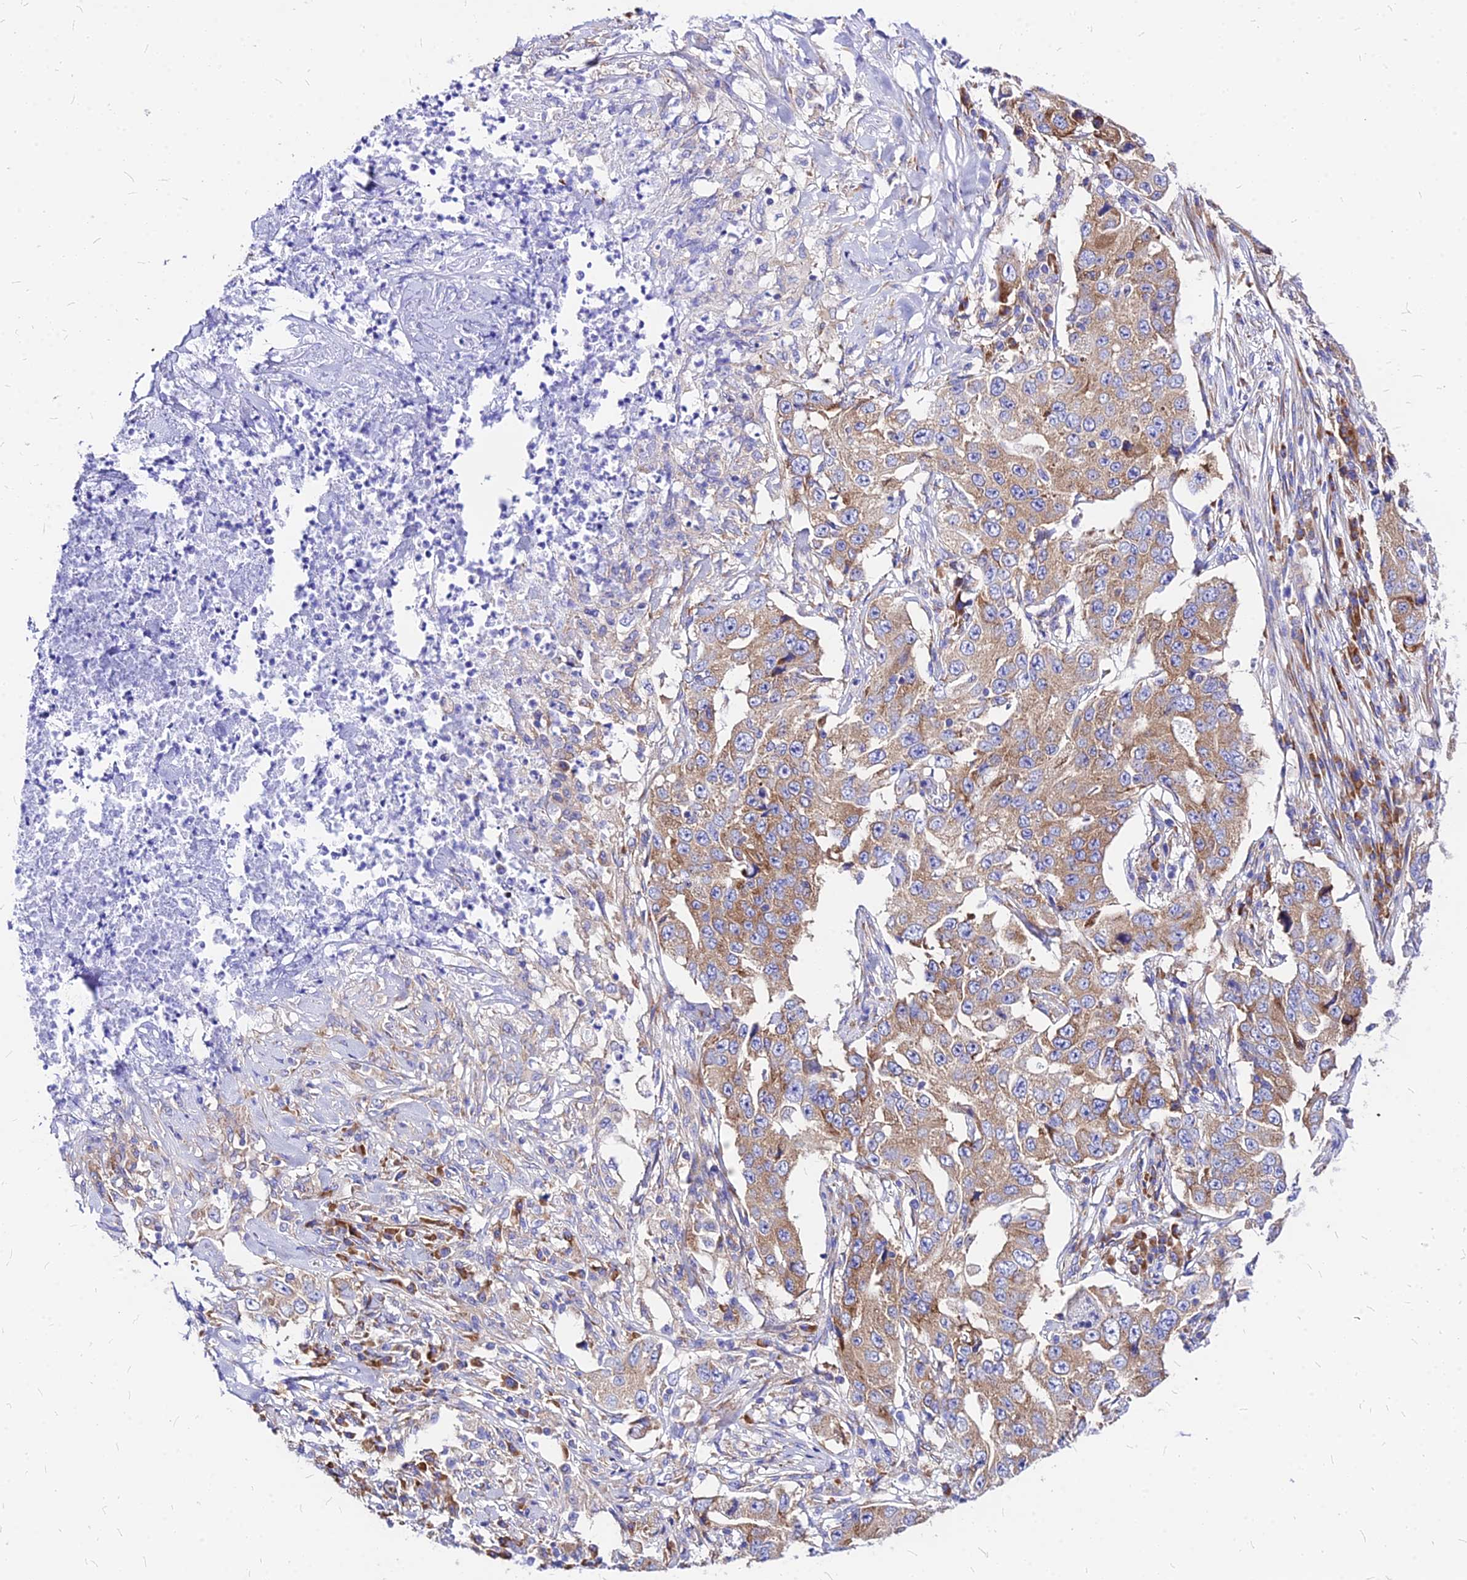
{"staining": {"intensity": "moderate", "quantity": ">75%", "location": "cytoplasmic/membranous"}, "tissue": "lung cancer", "cell_type": "Tumor cells", "image_type": "cancer", "snomed": [{"axis": "morphology", "description": "Adenocarcinoma, NOS"}, {"axis": "topography", "description": "Lung"}], "caption": "Lung adenocarcinoma stained with a protein marker demonstrates moderate staining in tumor cells.", "gene": "RPL19", "patient": {"sex": "female", "age": 51}}